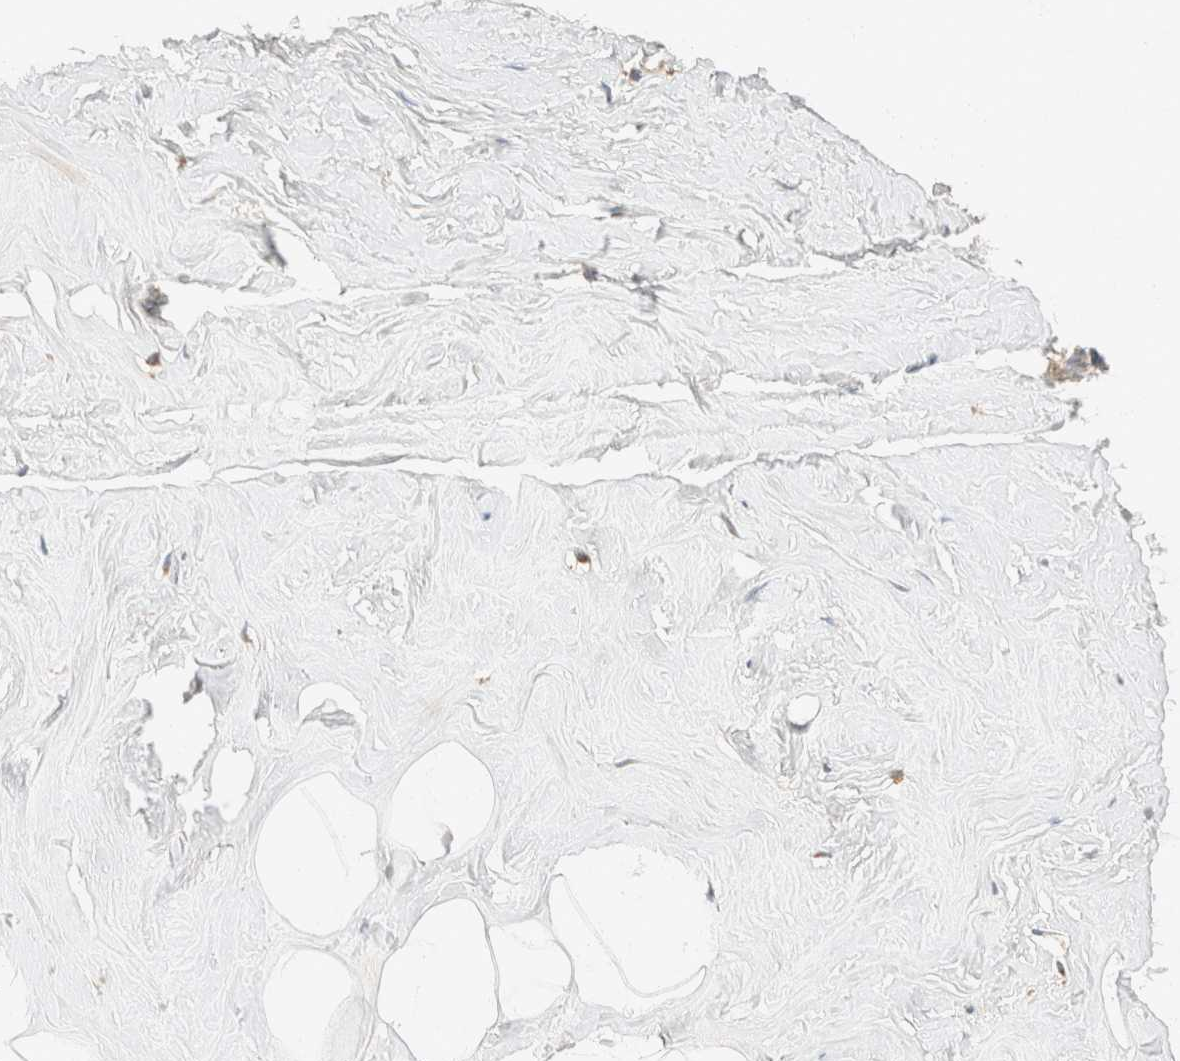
{"staining": {"intensity": "weak", "quantity": "25%-75%", "location": "cytoplasmic/membranous"}, "tissue": "adipose tissue", "cell_type": "Adipocytes", "image_type": "normal", "snomed": [{"axis": "morphology", "description": "Normal tissue, NOS"}, {"axis": "morphology", "description": "Fibrosis, NOS"}, {"axis": "topography", "description": "Breast"}, {"axis": "topography", "description": "Adipose tissue"}], "caption": "The micrograph reveals staining of benign adipose tissue, revealing weak cytoplasmic/membranous protein positivity (brown color) within adipocytes.", "gene": "TACC1", "patient": {"sex": "female", "age": 39}}